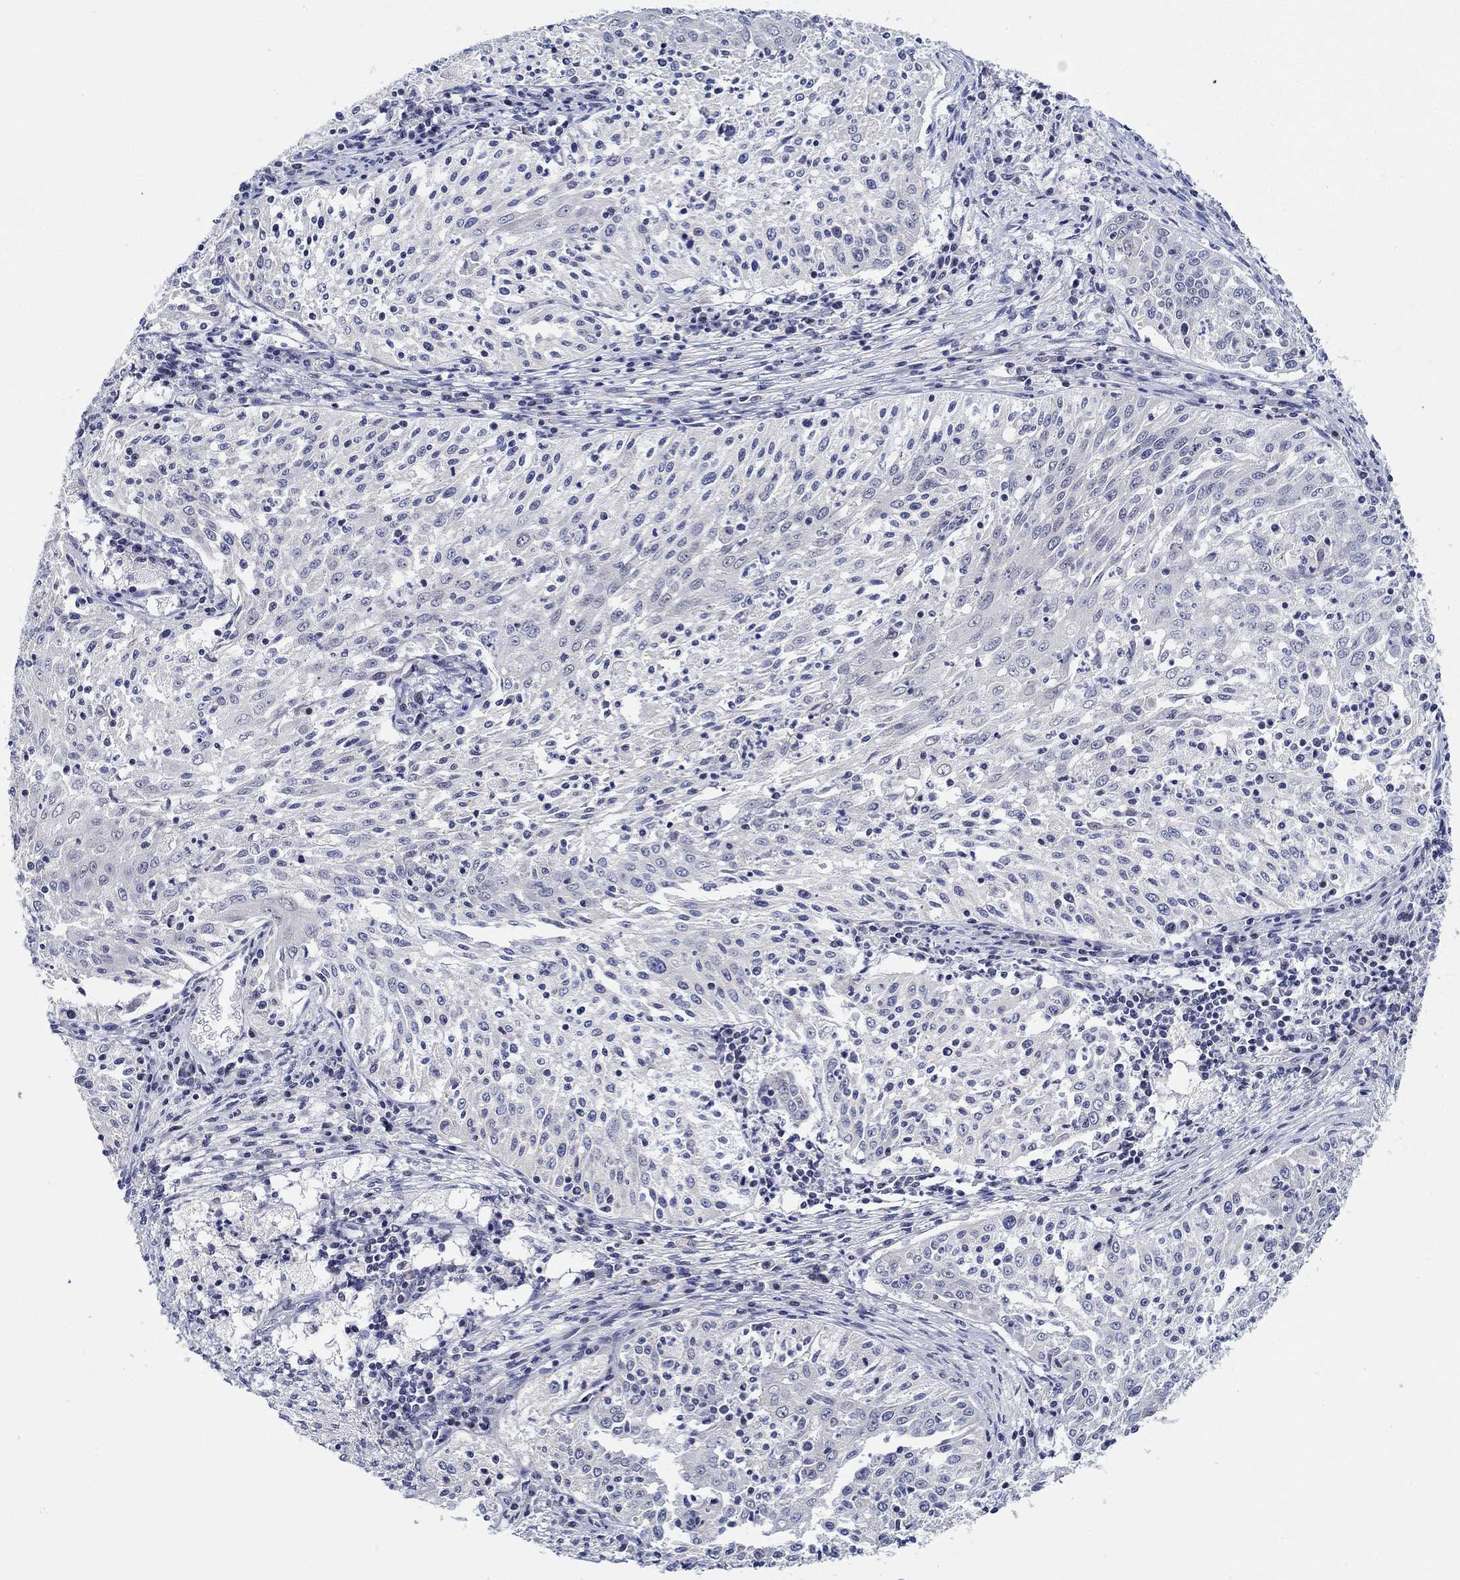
{"staining": {"intensity": "negative", "quantity": "none", "location": "none"}, "tissue": "cervical cancer", "cell_type": "Tumor cells", "image_type": "cancer", "snomed": [{"axis": "morphology", "description": "Squamous cell carcinoma, NOS"}, {"axis": "topography", "description": "Cervix"}], "caption": "A histopathology image of squamous cell carcinoma (cervical) stained for a protein demonstrates no brown staining in tumor cells.", "gene": "SLC34A1", "patient": {"sex": "female", "age": 41}}